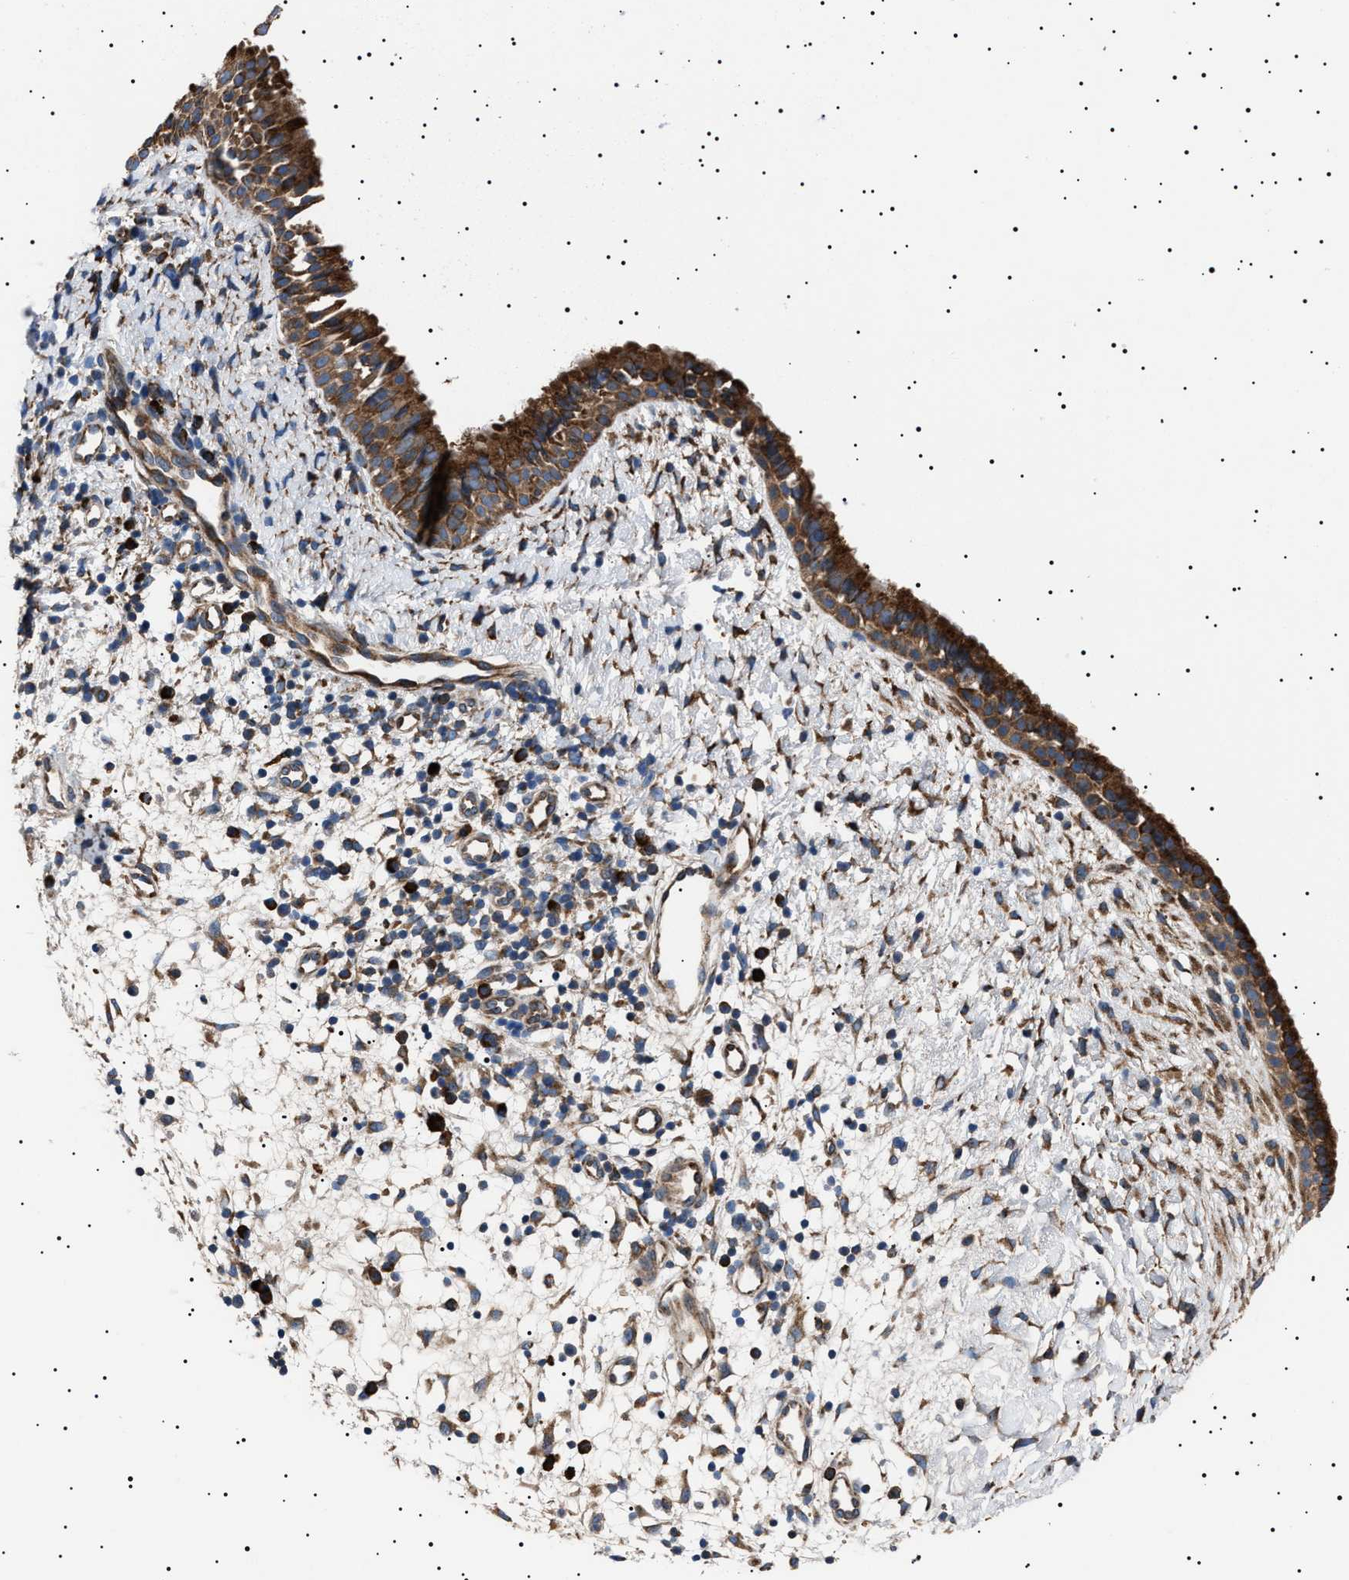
{"staining": {"intensity": "strong", "quantity": ">75%", "location": "cytoplasmic/membranous"}, "tissue": "nasopharynx", "cell_type": "Respiratory epithelial cells", "image_type": "normal", "snomed": [{"axis": "morphology", "description": "Normal tissue, NOS"}, {"axis": "topography", "description": "Nasopharynx"}], "caption": "A brown stain labels strong cytoplasmic/membranous staining of a protein in respiratory epithelial cells of unremarkable nasopharynx. Using DAB (3,3'-diaminobenzidine) (brown) and hematoxylin (blue) stains, captured at high magnification using brightfield microscopy.", "gene": "TOP1MT", "patient": {"sex": "male", "age": 22}}